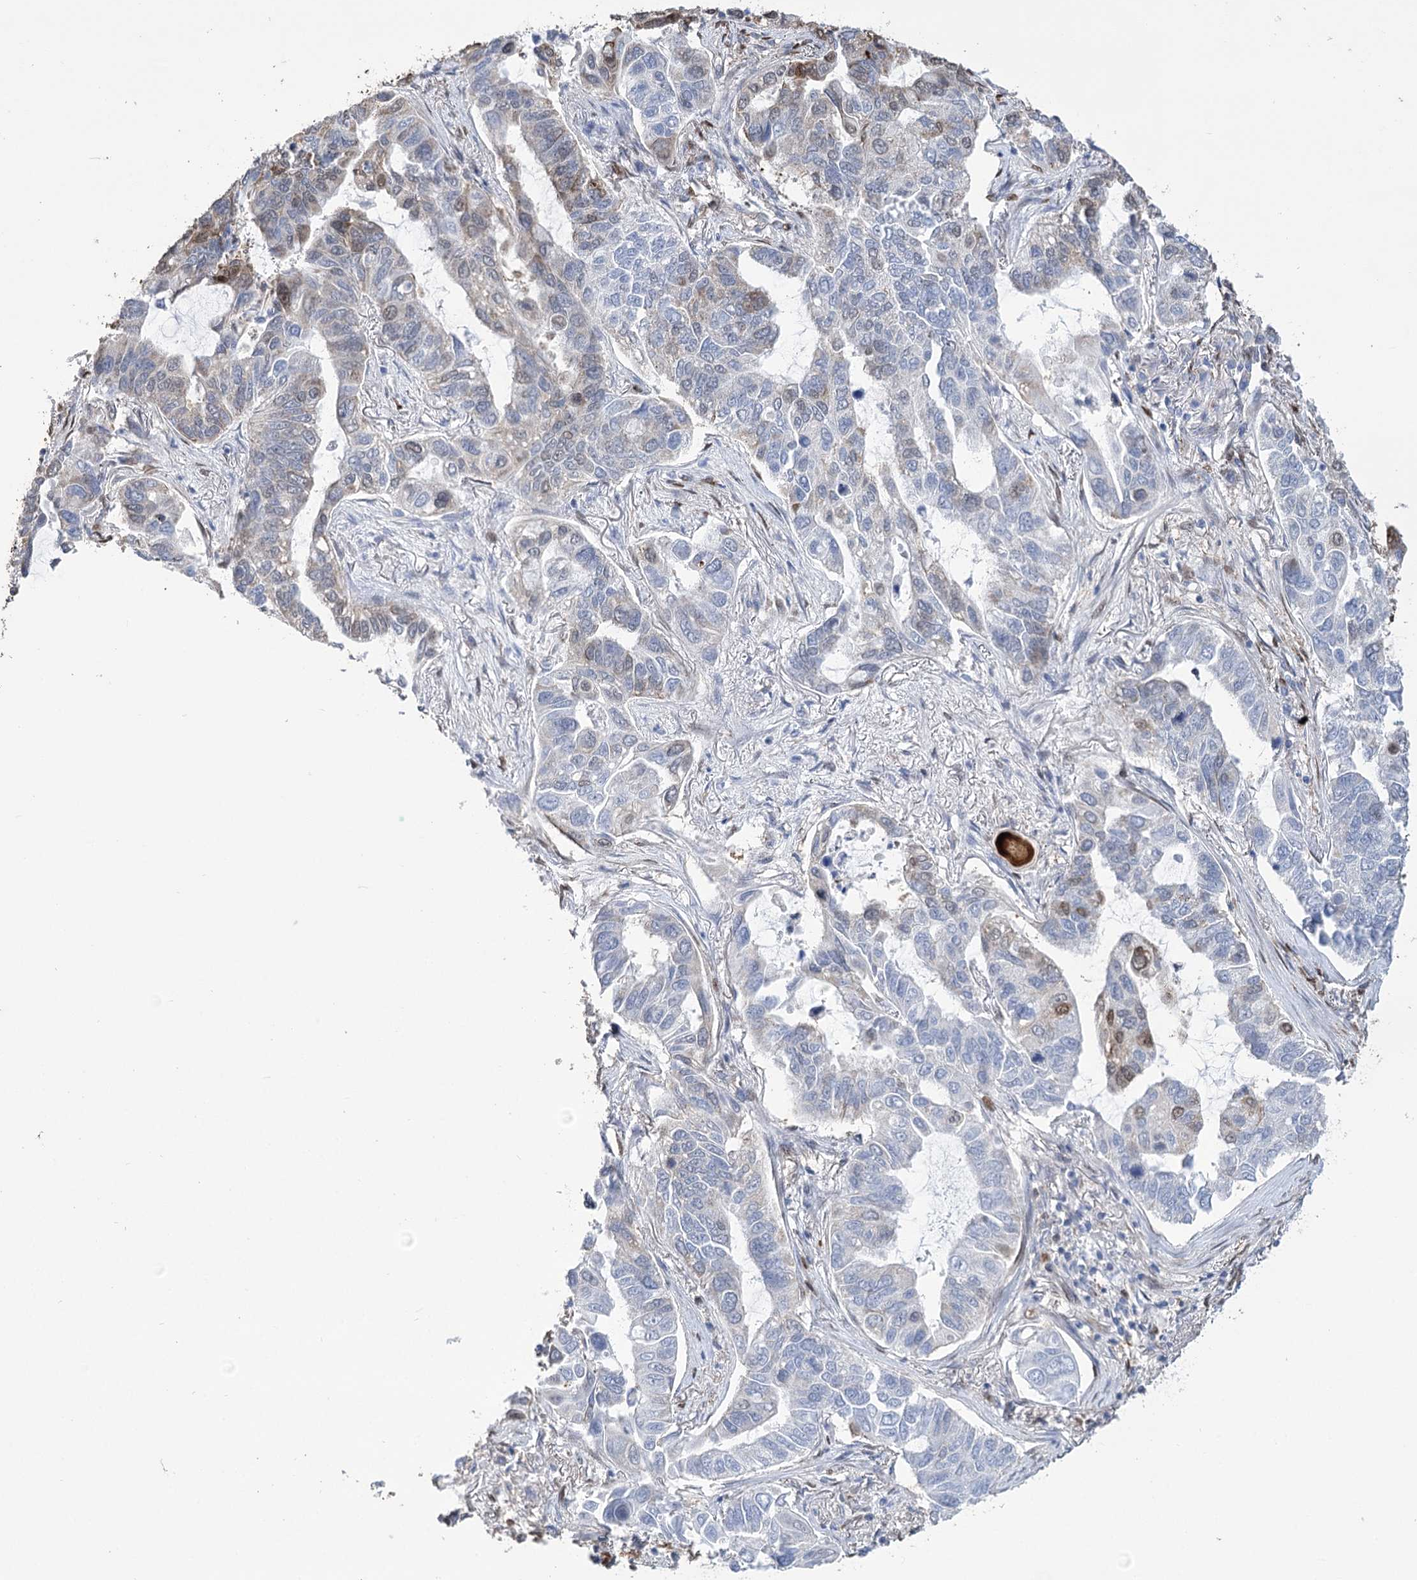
{"staining": {"intensity": "moderate", "quantity": "<25%", "location": "nuclear"}, "tissue": "lung cancer", "cell_type": "Tumor cells", "image_type": "cancer", "snomed": [{"axis": "morphology", "description": "Adenocarcinoma, NOS"}, {"axis": "topography", "description": "Lung"}], "caption": "Lung cancer tissue reveals moderate nuclear expression in about <25% of tumor cells, visualized by immunohistochemistry. (IHC, brightfield microscopy, high magnification).", "gene": "NFU1", "patient": {"sex": "male", "age": 64}}